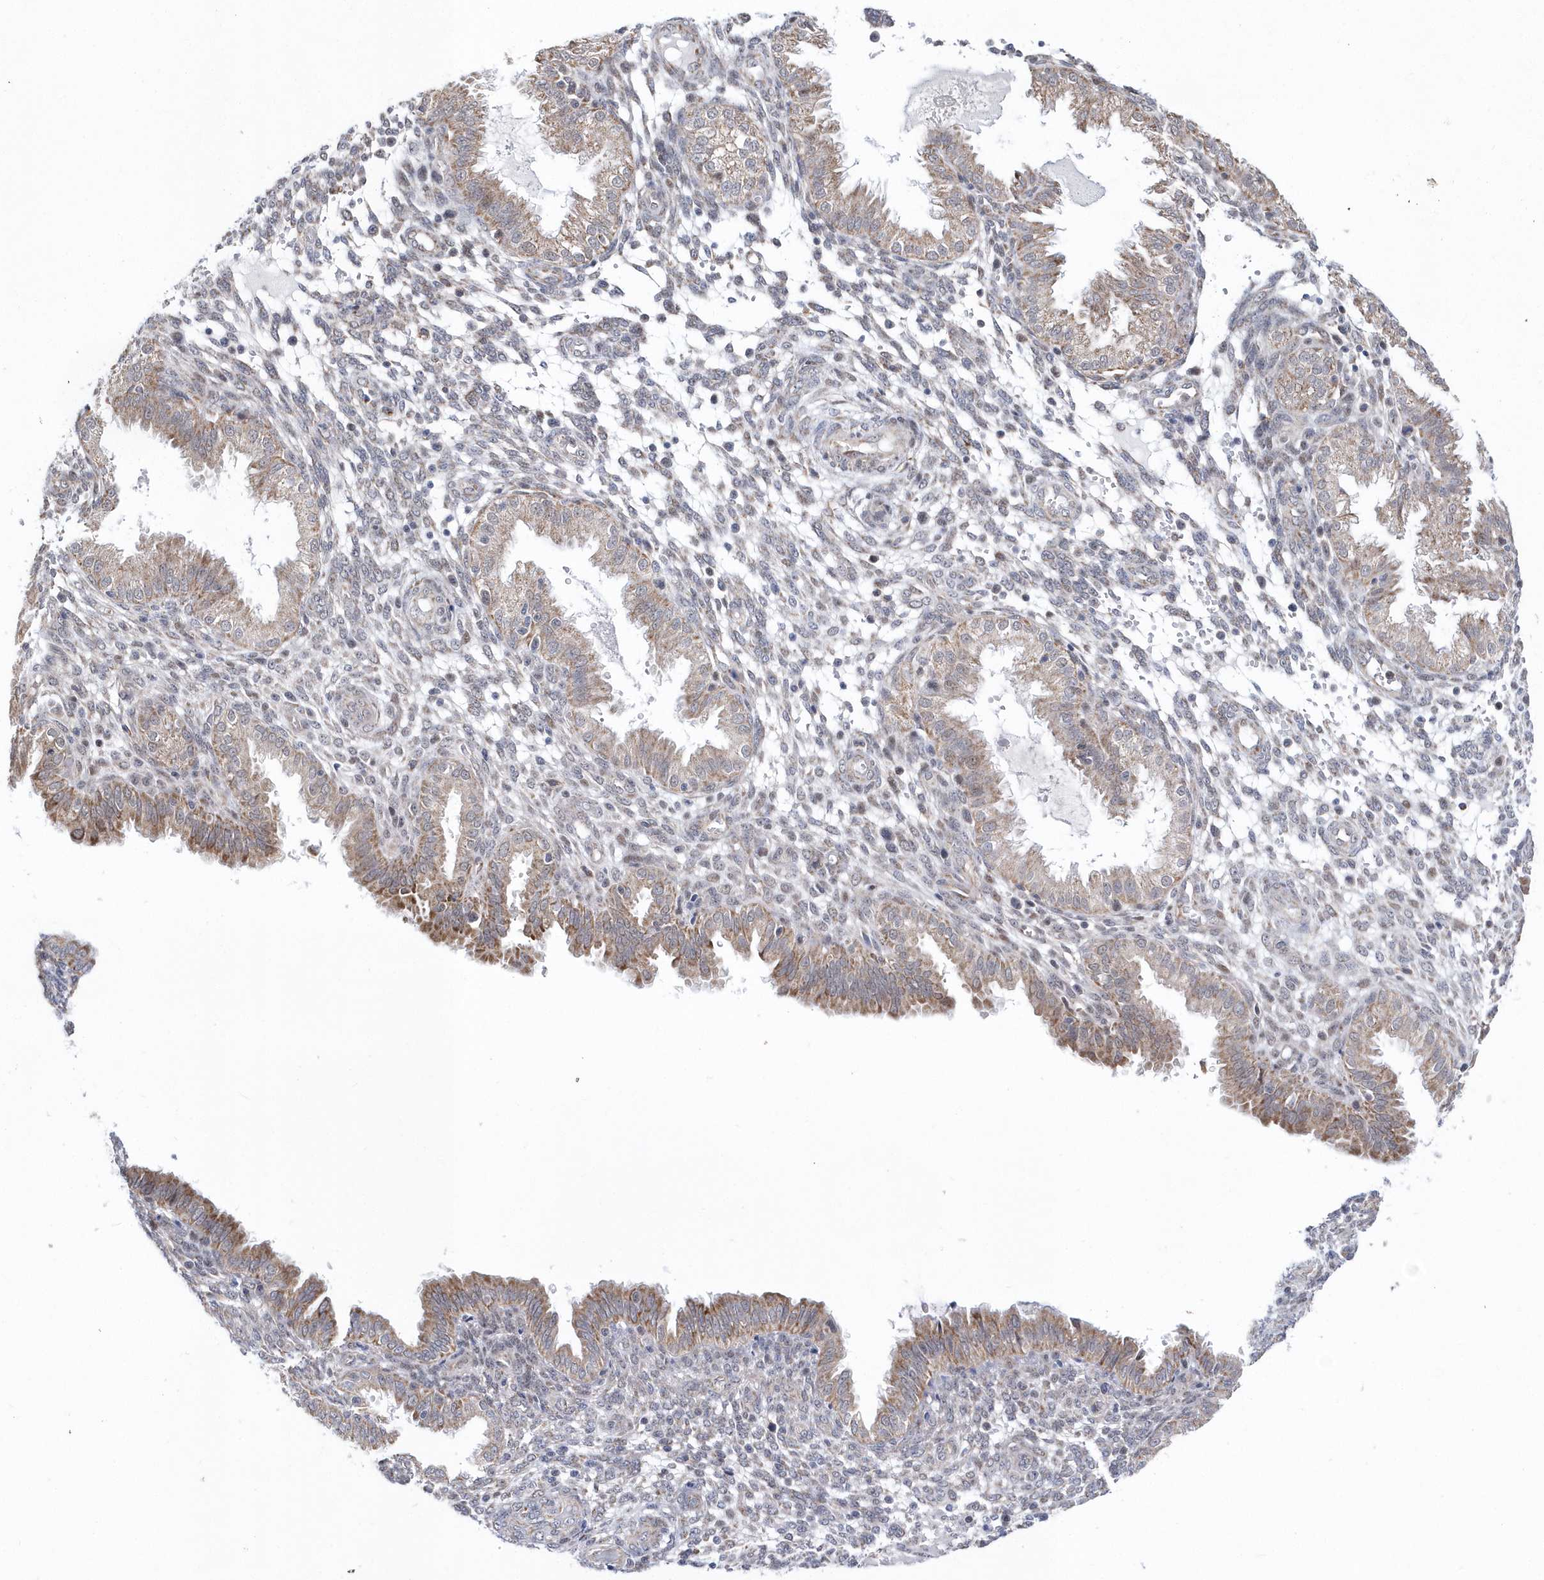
{"staining": {"intensity": "negative", "quantity": "none", "location": "none"}, "tissue": "endometrium", "cell_type": "Cells in endometrial stroma", "image_type": "normal", "snomed": [{"axis": "morphology", "description": "Normal tissue, NOS"}, {"axis": "topography", "description": "Endometrium"}], "caption": "The micrograph reveals no staining of cells in endometrial stroma in unremarkable endometrium.", "gene": "SPATA5", "patient": {"sex": "female", "age": 33}}